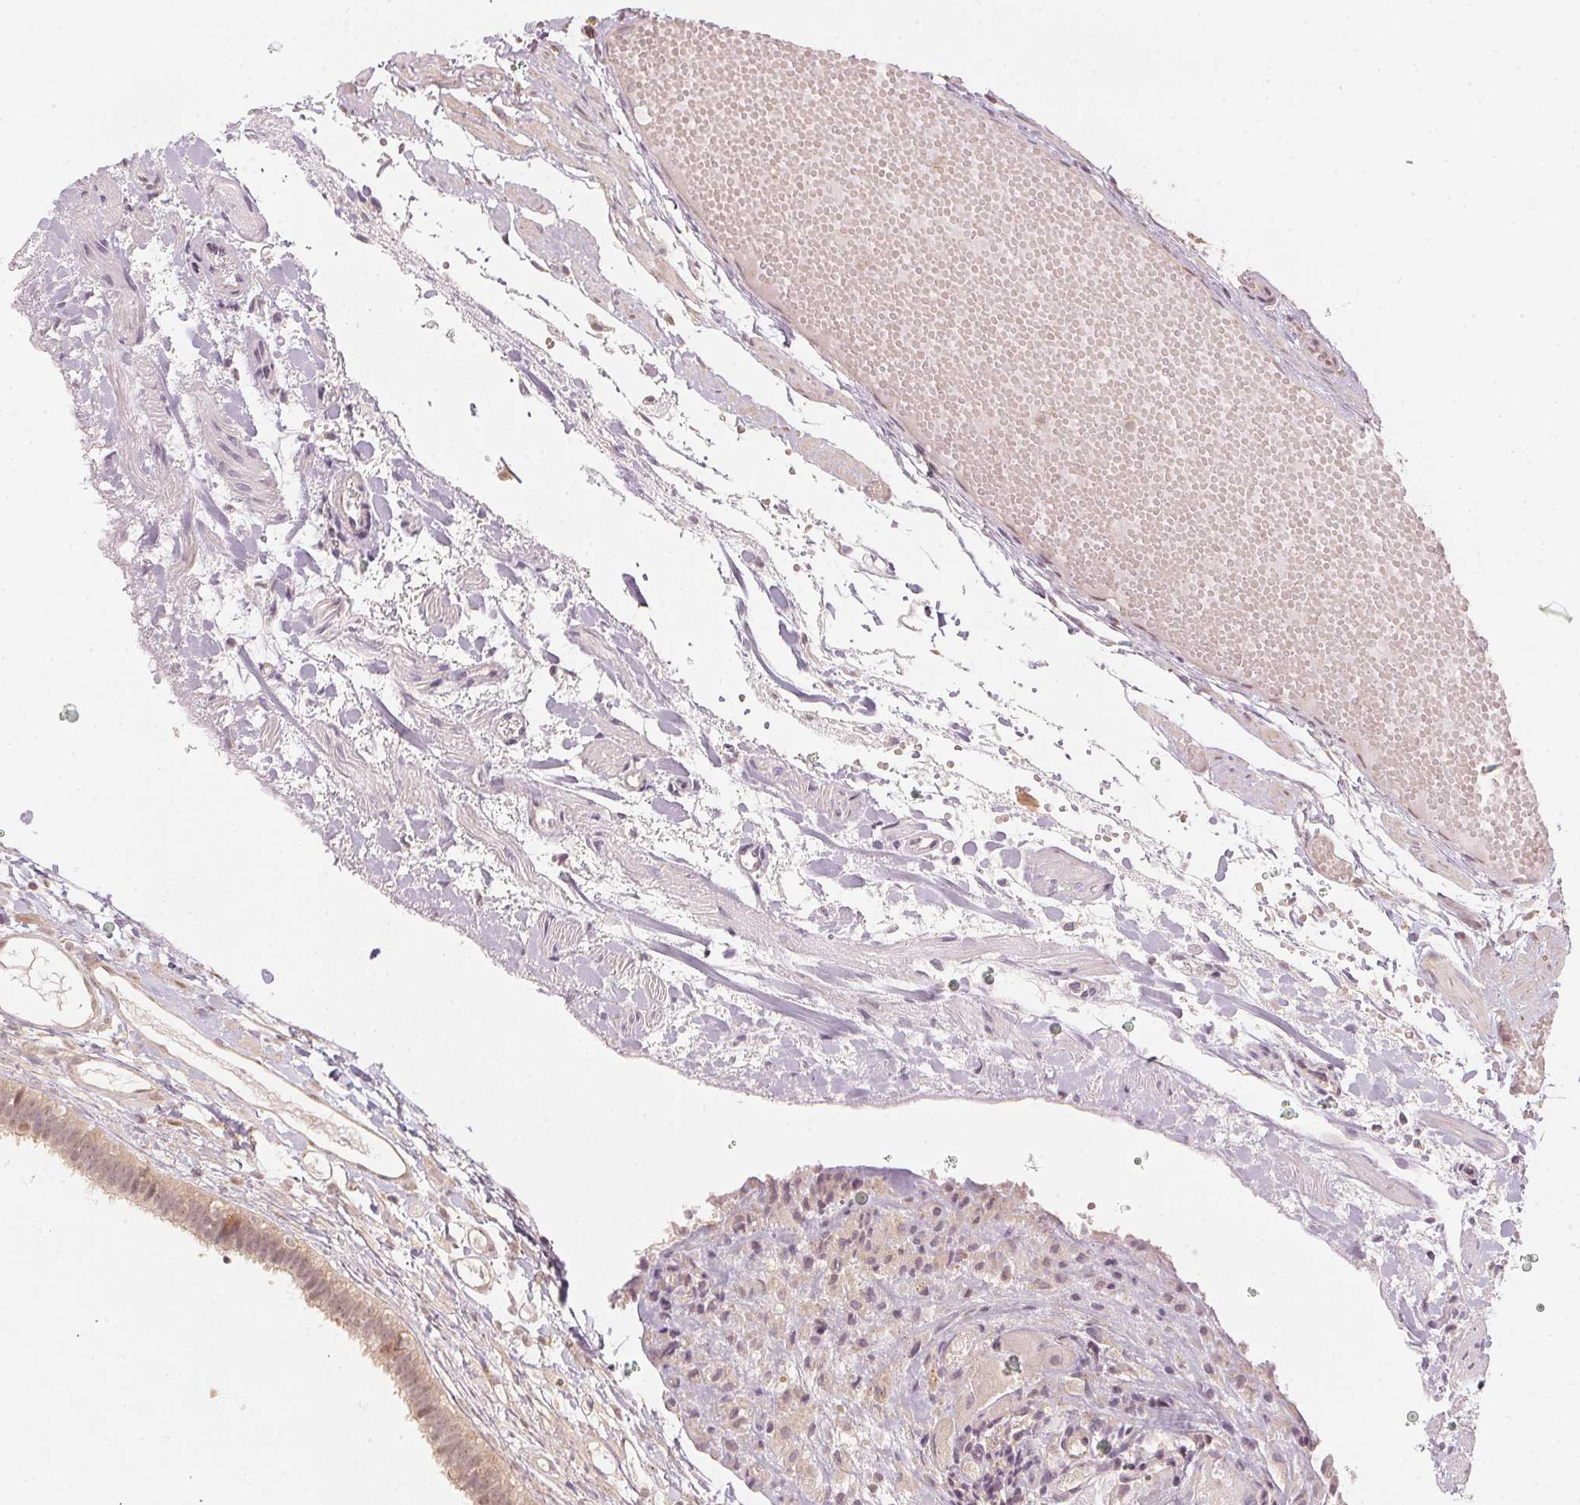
{"staining": {"intensity": "weak", "quantity": ">75%", "location": "cytoplasmic/membranous,nuclear"}, "tissue": "fallopian tube", "cell_type": "Glandular cells", "image_type": "normal", "snomed": [{"axis": "morphology", "description": "Normal tissue, NOS"}, {"axis": "topography", "description": "Fallopian tube"}], "caption": "This is an image of IHC staining of benign fallopian tube, which shows weak staining in the cytoplasmic/membranous,nuclear of glandular cells.", "gene": "UBE2L3", "patient": {"sex": "female", "age": 37}}